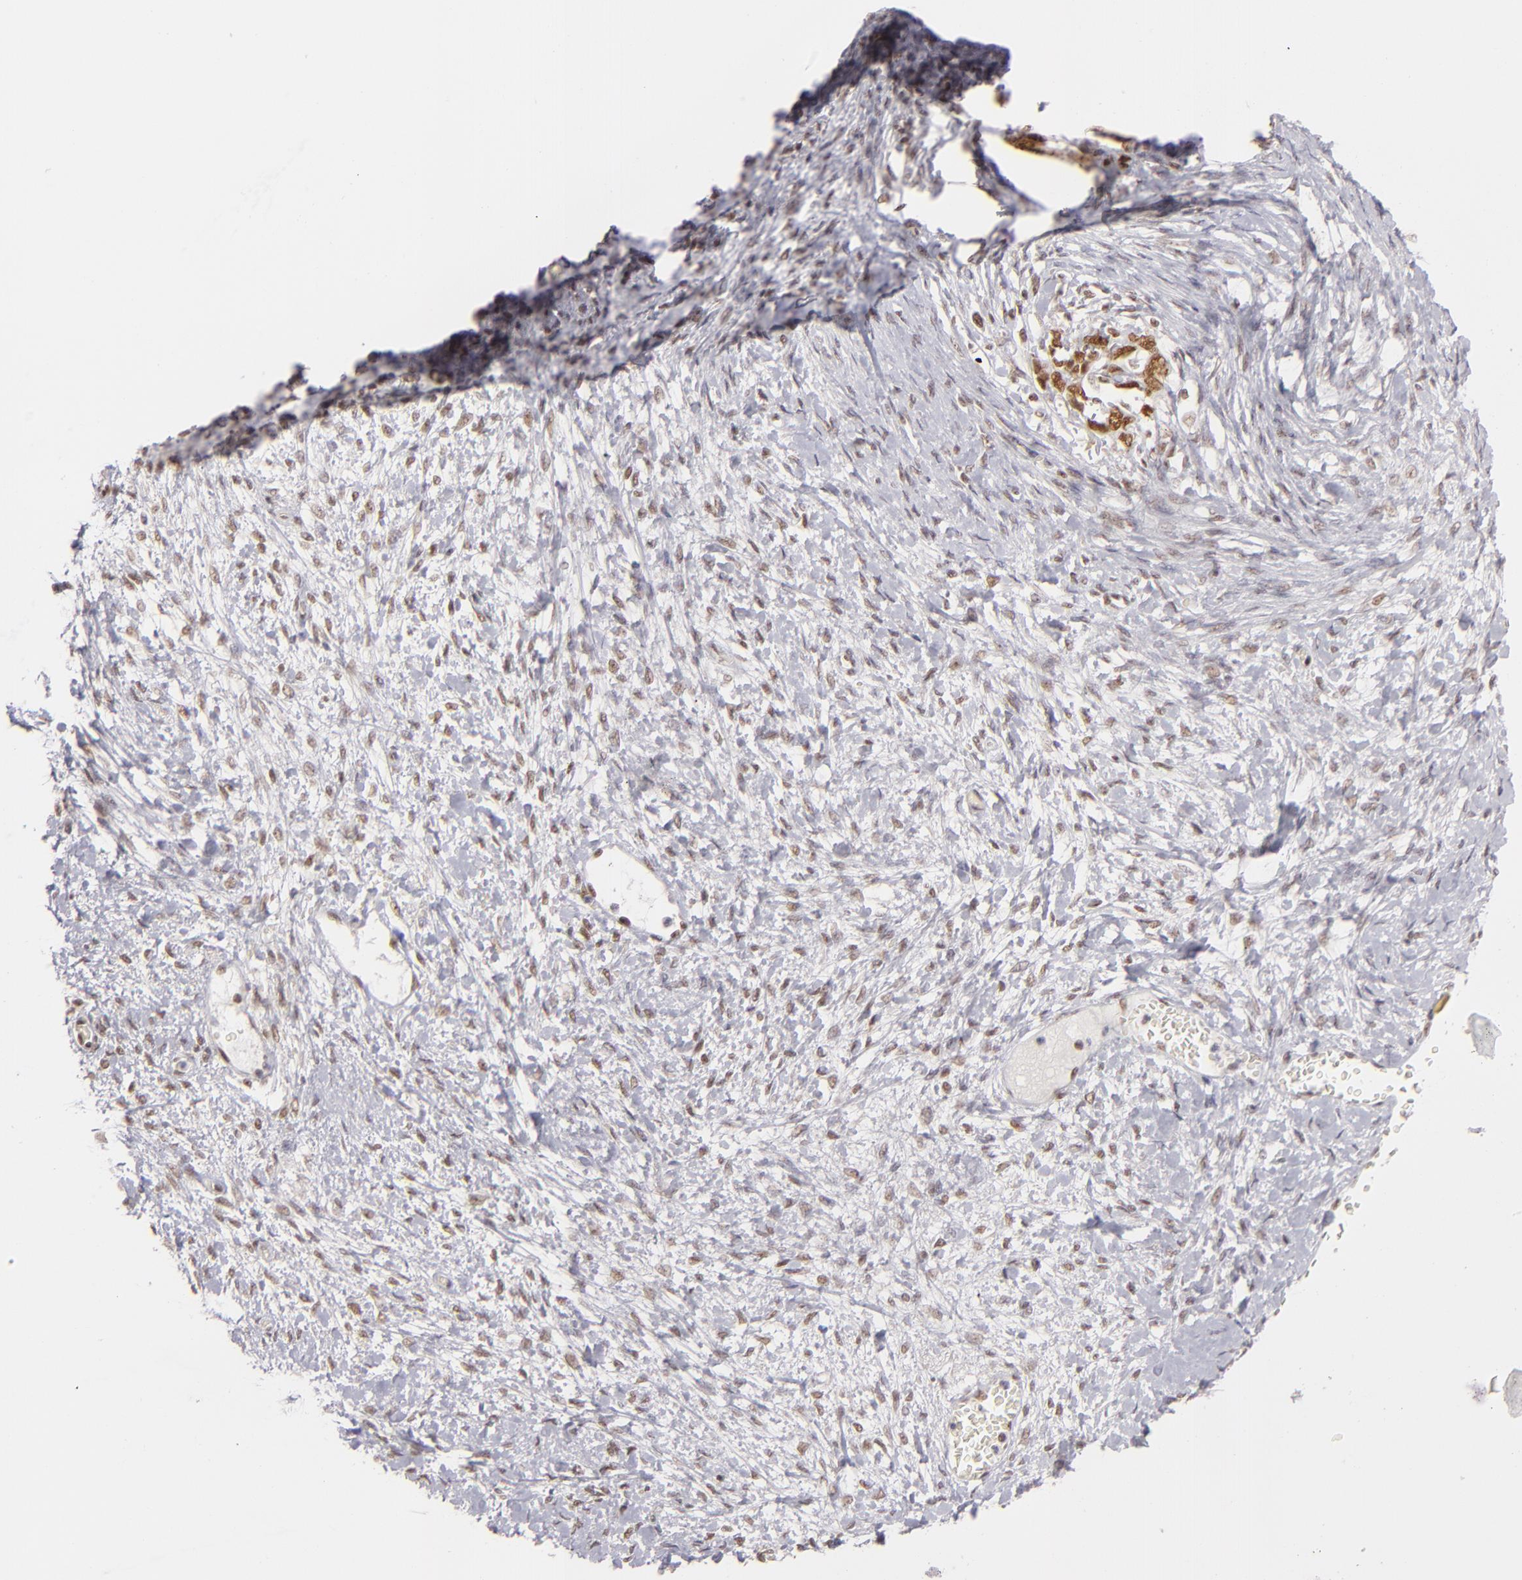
{"staining": {"intensity": "moderate", "quantity": ">75%", "location": "nuclear"}, "tissue": "ovarian cancer", "cell_type": "Tumor cells", "image_type": "cancer", "snomed": [{"axis": "morphology", "description": "Cystadenocarcinoma, serous, NOS"}, {"axis": "topography", "description": "Ovary"}], "caption": "Approximately >75% of tumor cells in human ovarian cancer (serous cystadenocarcinoma) exhibit moderate nuclear protein staining as visualized by brown immunohistochemical staining.", "gene": "DAXX", "patient": {"sex": "female", "age": 69}}